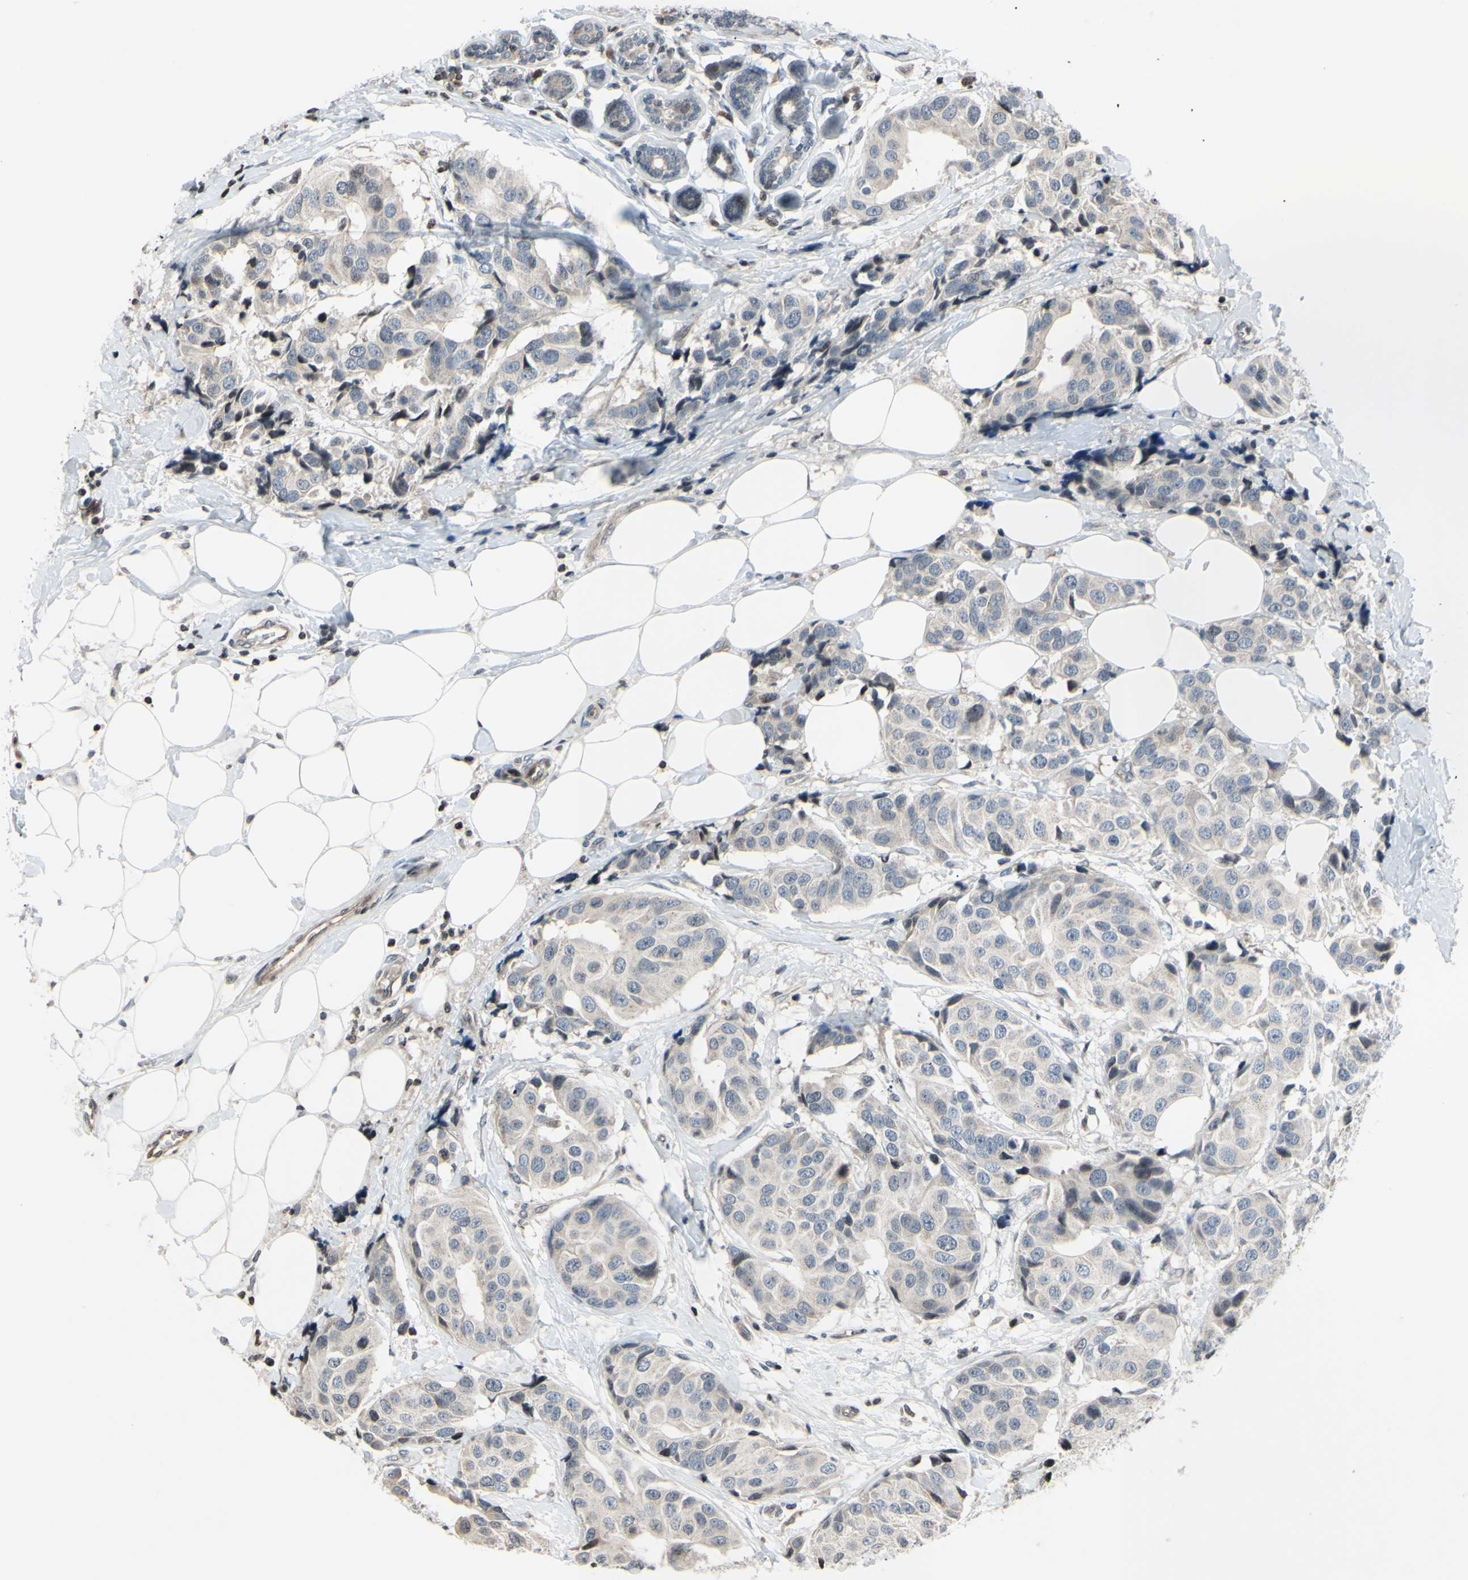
{"staining": {"intensity": "negative", "quantity": "none", "location": "none"}, "tissue": "breast cancer", "cell_type": "Tumor cells", "image_type": "cancer", "snomed": [{"axis": "morphology", "description": "Normal tissue, NOS"}, {"axis": "morphology", "description": "Duct carcinoma"}, {"axis": "topography", "description": "Breast"}], "caption": "DAB immunohistochemical staining of breast invasive ductal carcinoma shows no significant staining in tumor cells.", "gene": "ARG1", "patient": {"sex": "female", "age": 39}}